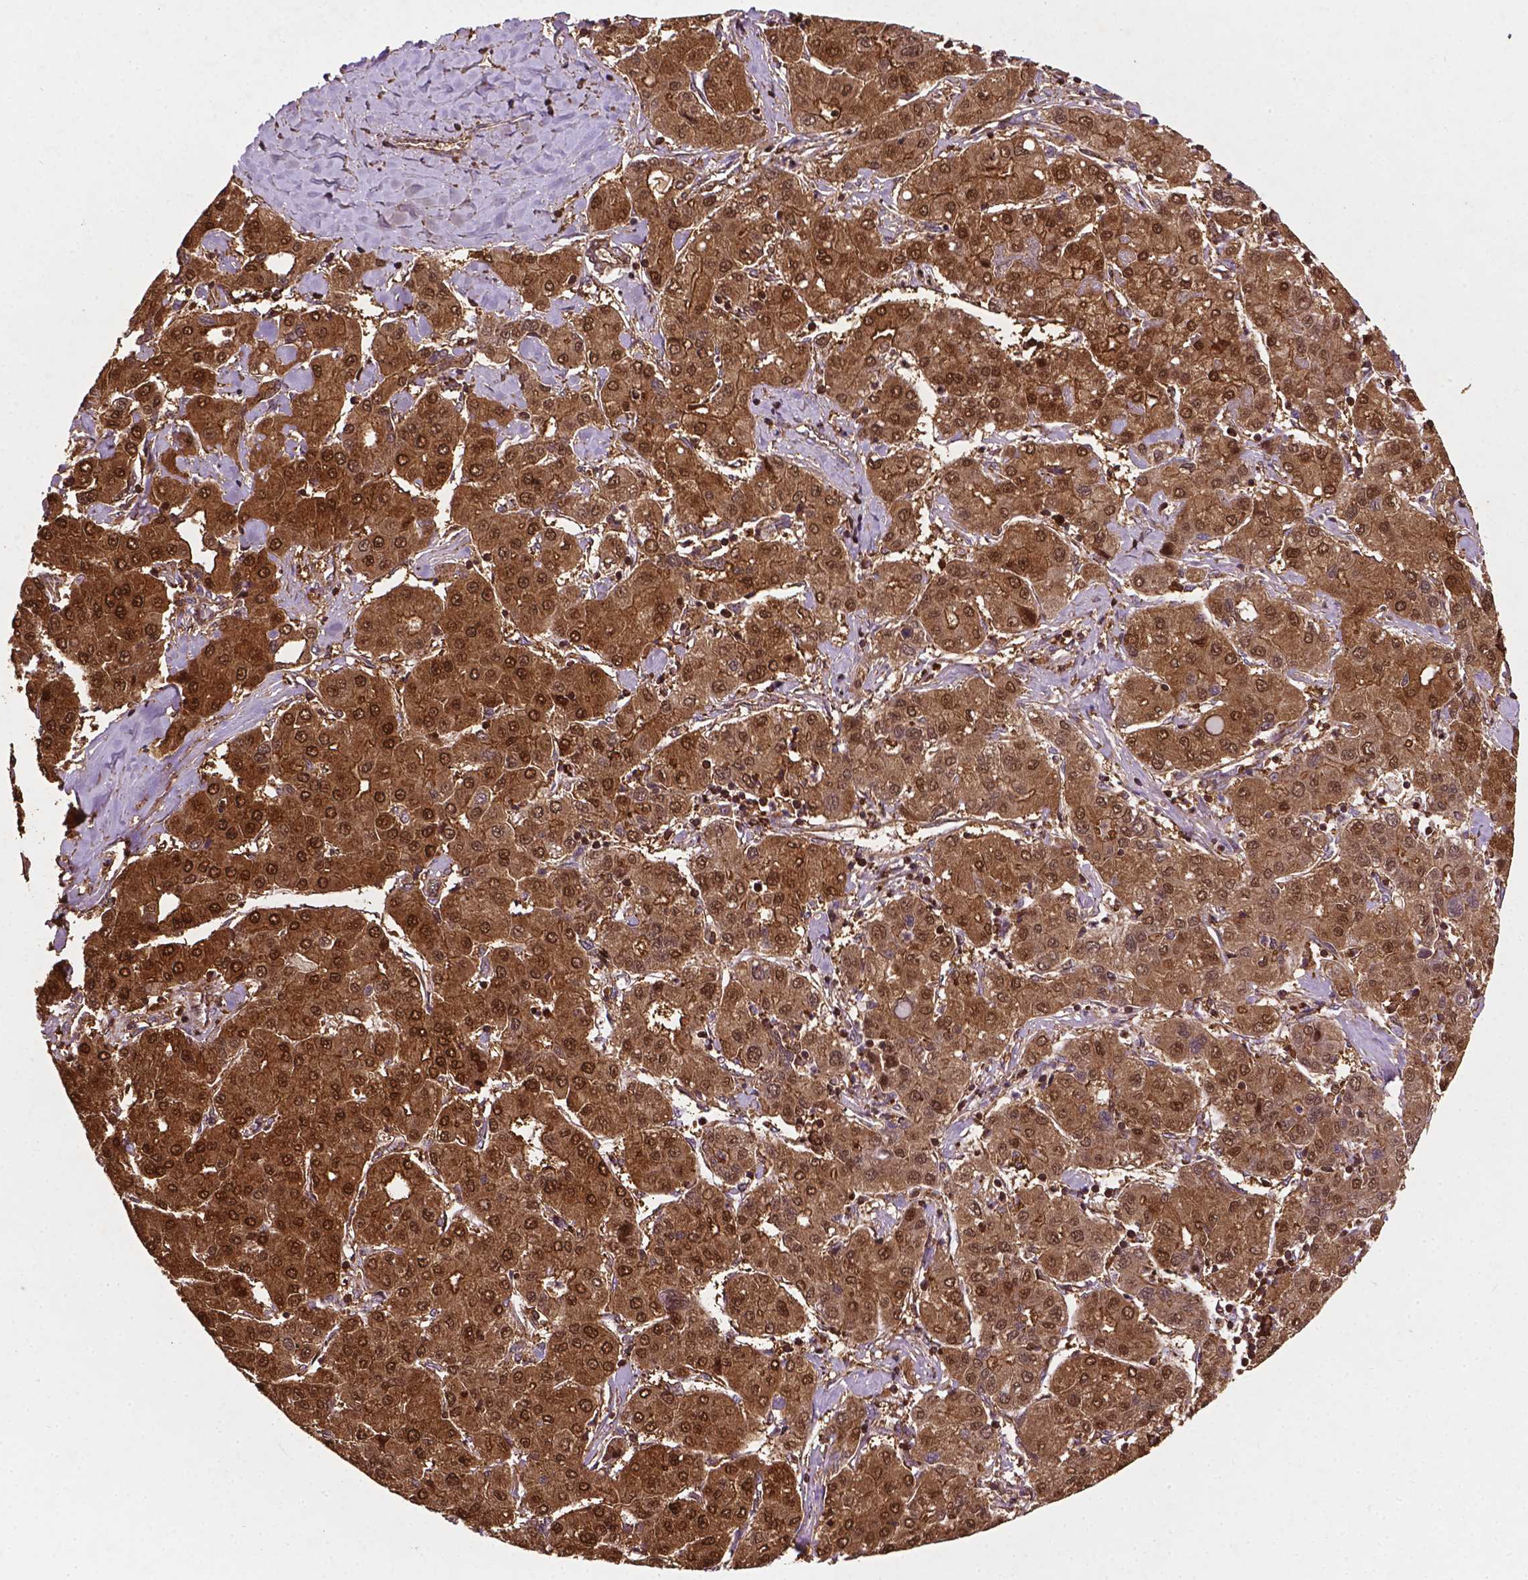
{"staining": {"intensity": "moderate", "quantity": ">75%", "location": "cytoplasmic/membranous,nuclear"}, "tissue": "liver cancer", "cell_type": "Tumor cells", "image_type": "cancer", "snomed": [{"axis": "morphology", "description": "Carcinoma, Hepatocellular, NOS"}, {"axis": "topography", "description": "Liver"}], "caption": "Protein staining displays moderate cytoplasmic/membranous and nuclear positivity in approximately >75% of tumor cells in hepatocellular carcinoma (liver).", "gene": "ZMYND19", "patient": {"sex": "male", "age": 65}}